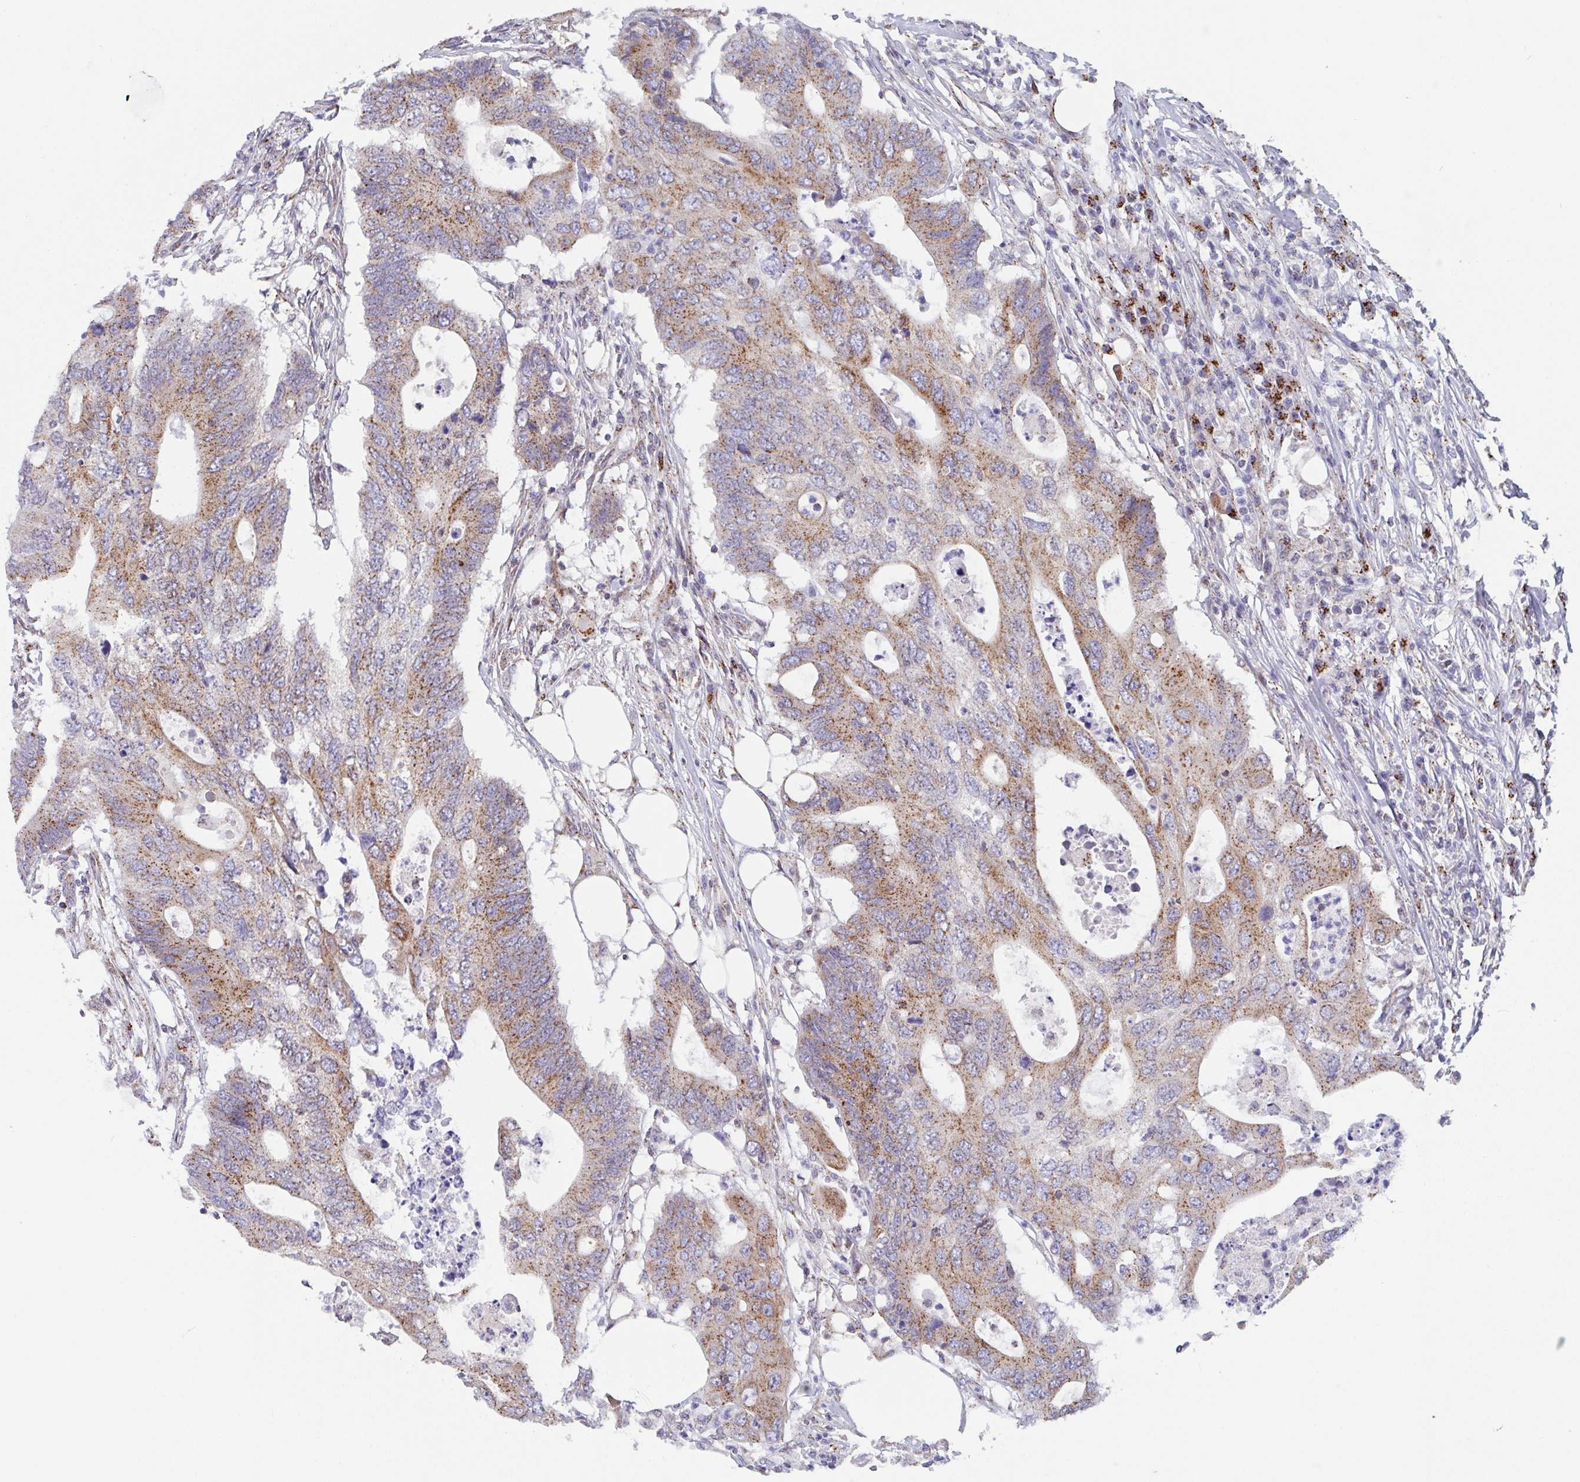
{"staining": {"intensity": "moderate", "quantity": ">75%", "location": "cytoplasmic/membranous"}, "tissue": "colorectal cancer", "cell_type": "Tumor cells", "image_type": "cancer", "snomed": [{"axis": "morphology", "description": "Adenocarcinoma, NOS"}, {"axis": "topography", "description": "Colon"}], "caption": "Immunohistochemical staining of colorectal cancer (adenocarcinoma) displays medium levels of moderate cytoplasmic/membranous staining in about >75% of tumor cells.", "gene": "PROSER3", "patient": {"sex": "male", "age": 71}}